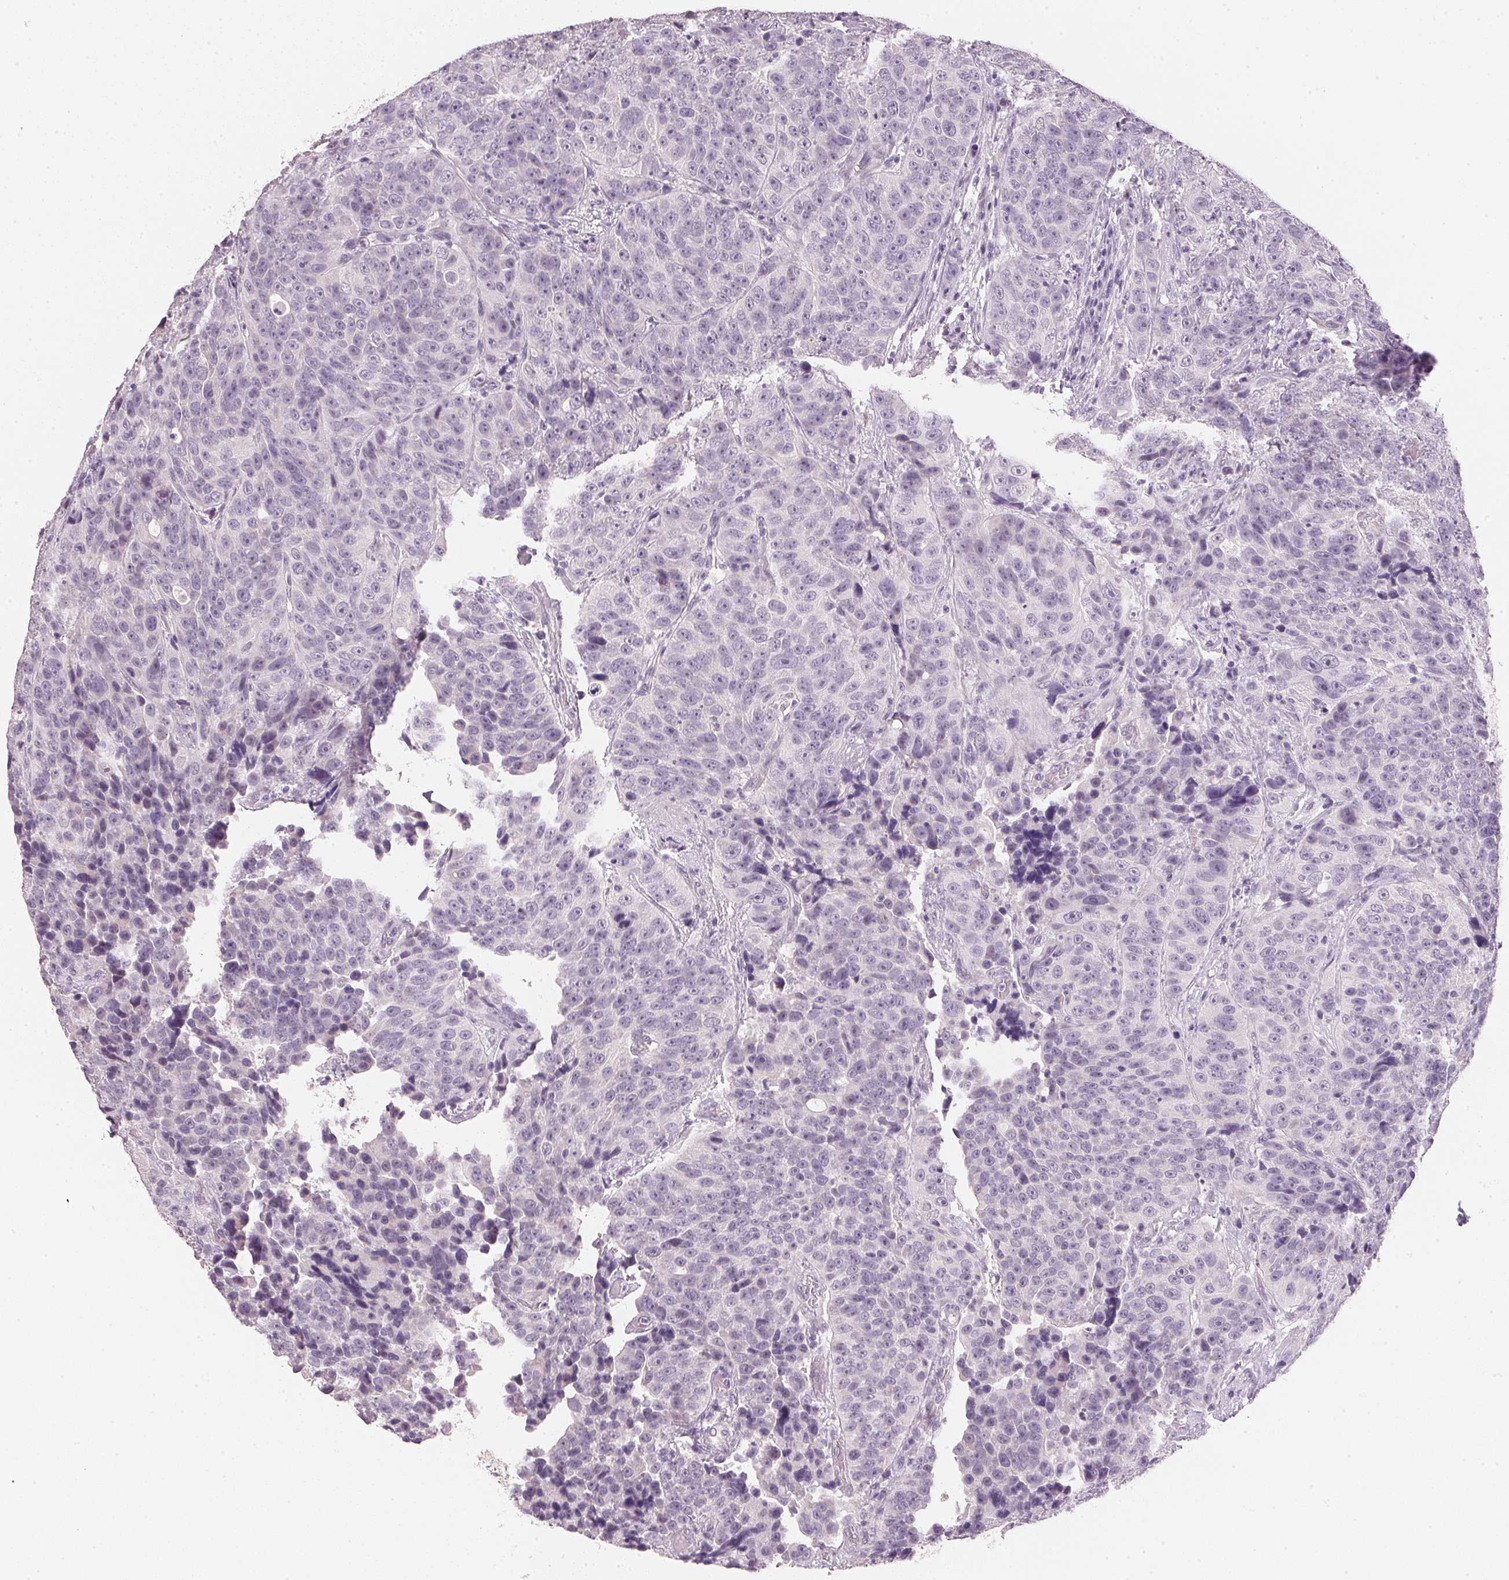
{"staining": {"intensity": "negative", "quantity": "none", "location": "none"}, "tissue": "urothelial cancer", "cell_type": "Tumor cells", "image_type": "cancer", "snomed": [{"axis": "morphology", "description": "Urothelial carcinoma, NOS"}, {"axis": "topography", "description": "Urinary bladder"}], "caption": "The photomicrograph exhibits no significant expression in tumor cells of transitional cell carcinoma.", "gene": "IGFBP1", "patient": {"sex": "male", "age": 52}}